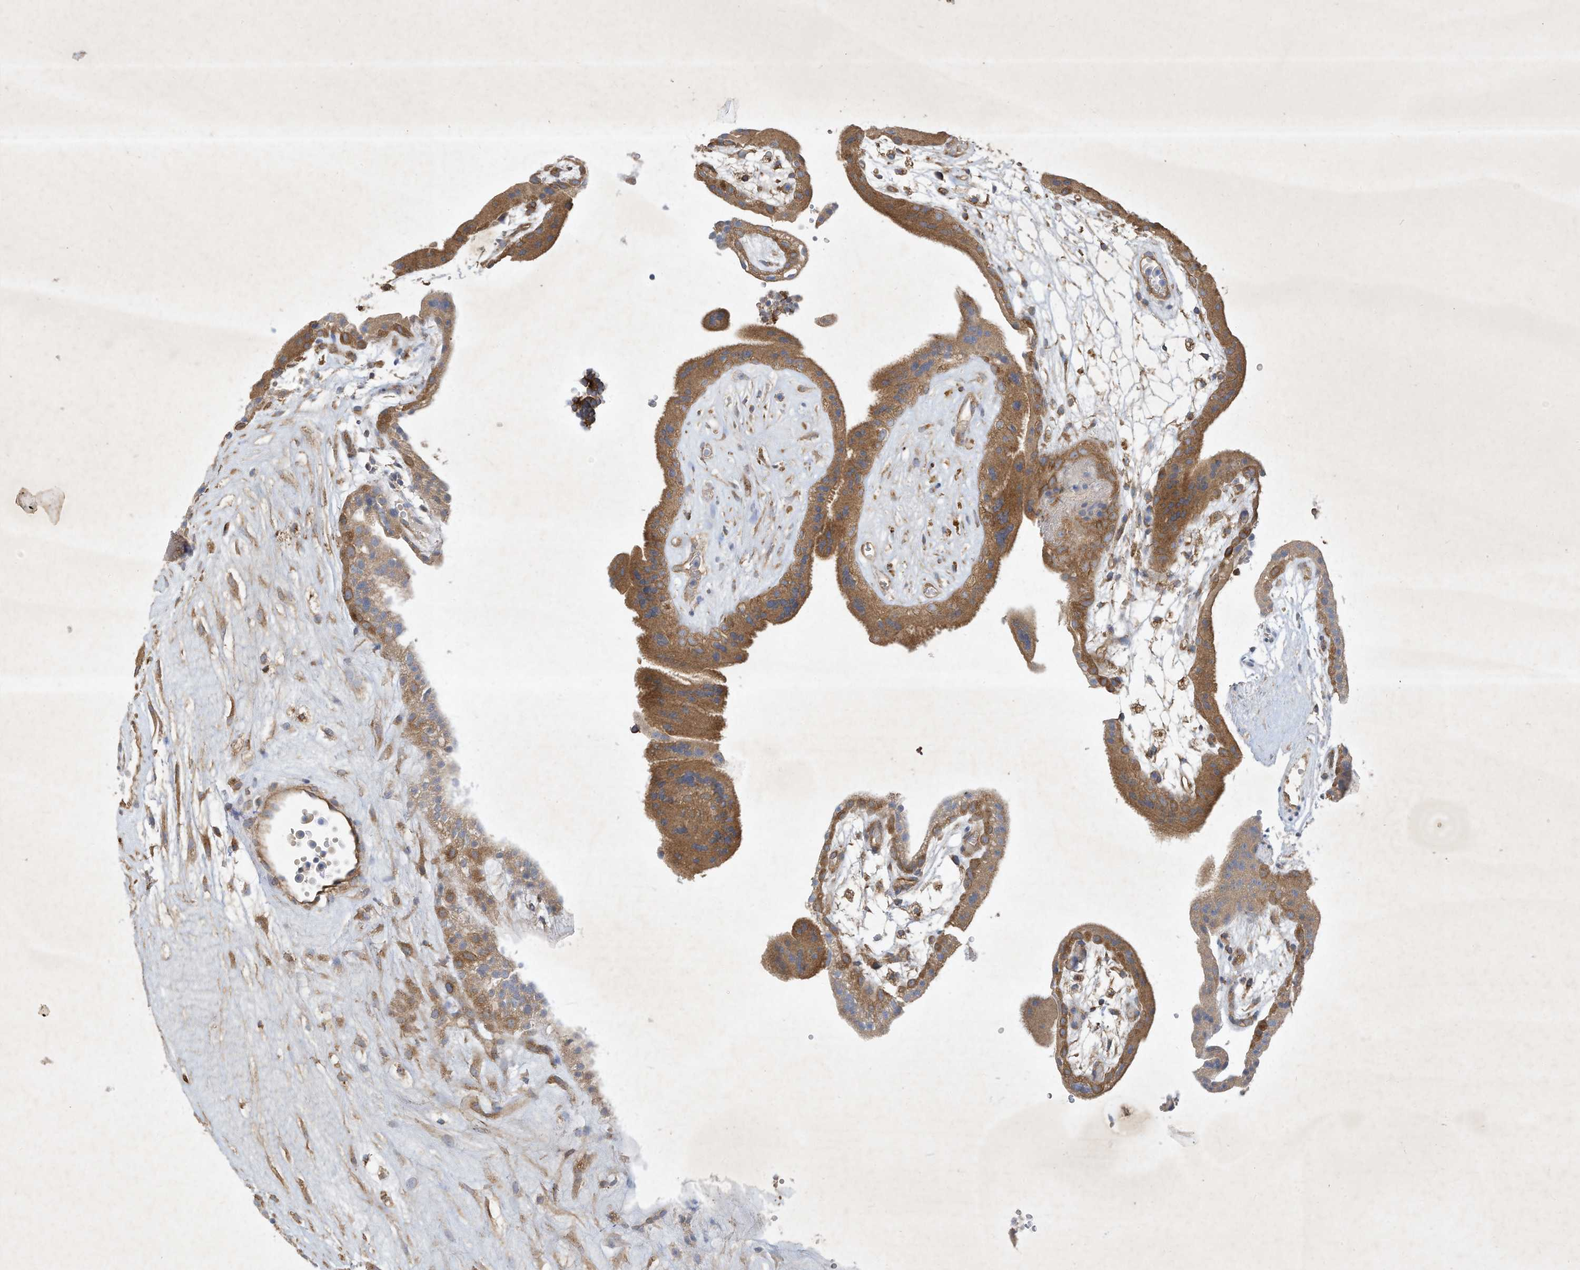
{"staining": {"intensity": "moderate", "quantity": ">75%", "location": "cytoplasmic/membranous"}, "tissue": "placenta", "cell_type": "Trophoblastic cells", "image_type": "normal", "snomed": [{"axis": "morphology", "description": "Normal tissue, NOS"}, {"axis": "topography", "description": "Placenta"}], "caption": "Immunohistochemical staining of benign human placenta reveals medium levels of moderate cytoplasmic/membranous staining in about >75% of trophoblastic cells.", "gene": "SYNJ2", "patient": {"sex": "female", "age": 18}}